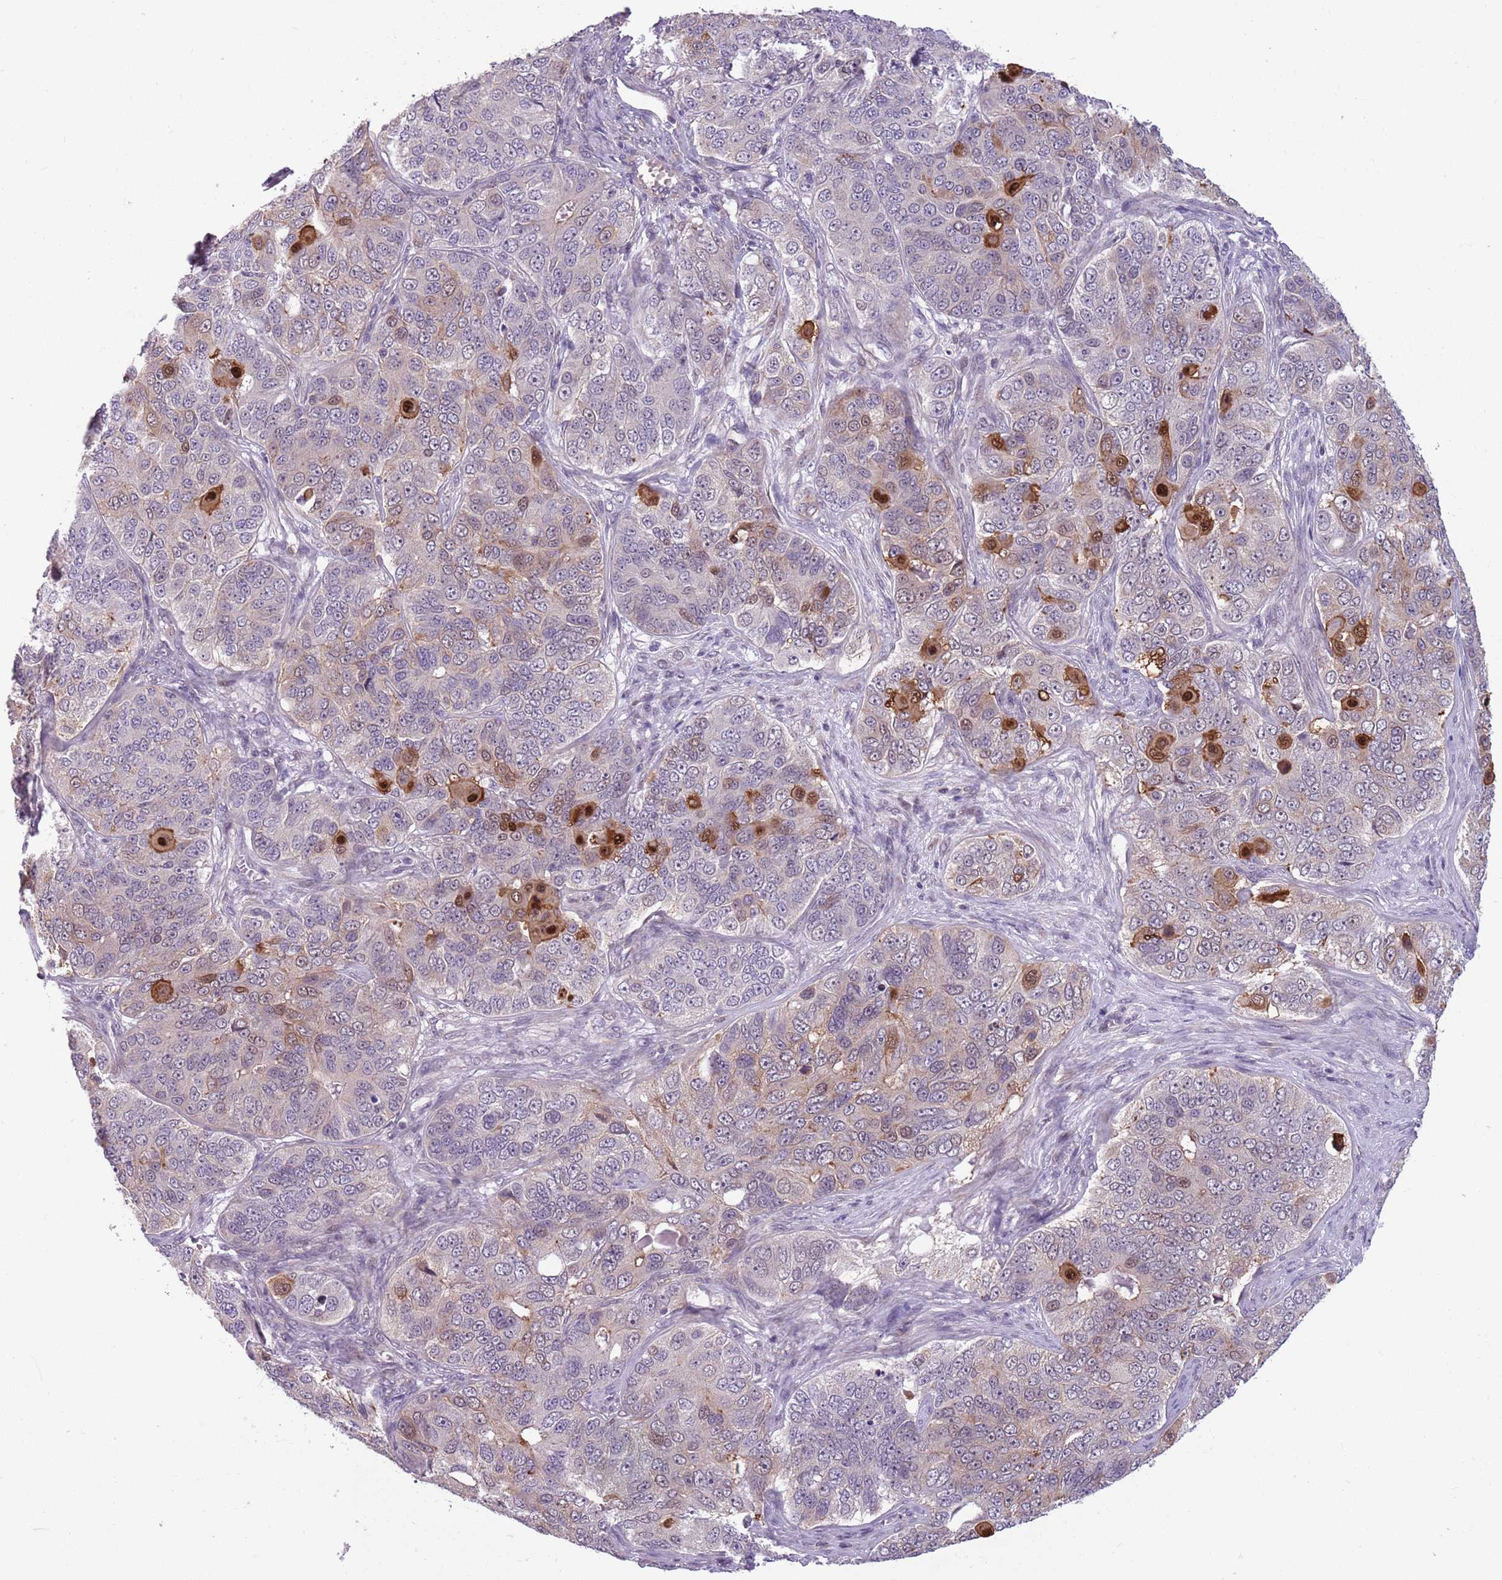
{"staining": {"intensity": "moderate", "quantity": "<25%", "location": "cytoplasmic/membranous,nuclear"}, "tissue": "ovarian cancer", "cell_type": "Tumor cells", "image_type": "cancer", "snomed": [{"axis": "morphology", "description": "Carcinoma, endometroid"}, {"axis": "topography", "description": "Ovary"}], "caption": "Endometroid carcinoma (ovarian) stained with IHC reveals moderate cytoplasmic/membranous and nuclear expression in about <25% of tumor cells.", "gene": "JAML", "patient": {"sex": "female", "age": 51}}